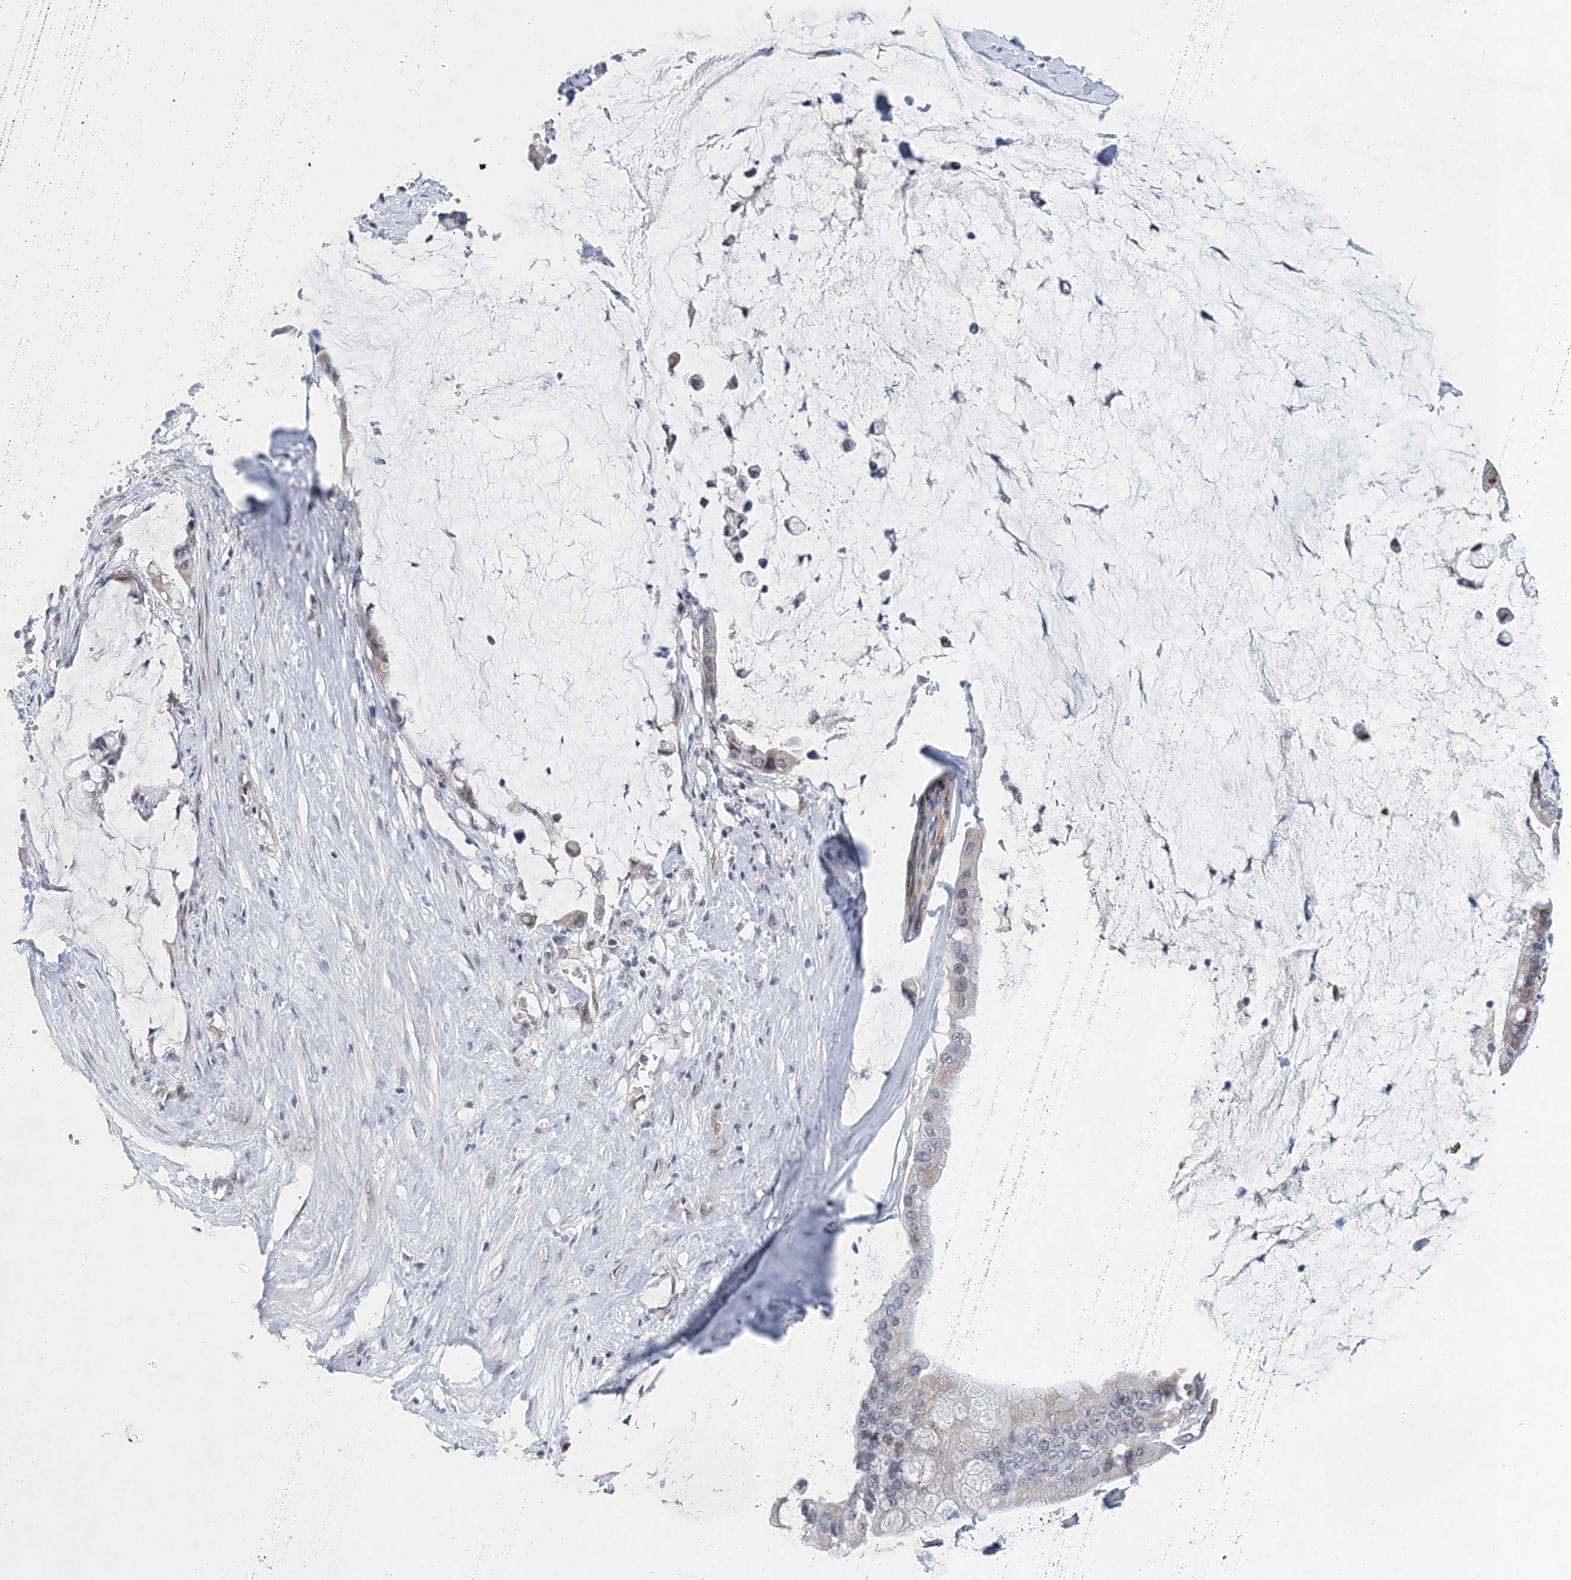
{"staining": {"intensity": "weak", "quantity": "<25%", "location": "nuclear"}, "tissue": "pancreatic cancer", "cell_type": "Tumor cells", "image_type": "cancer", "snomed": [{"axis": "morphology", "description": "Adenocarcinoma, NOS"}, {"axis": "topography", "description": "Pancreas"}], "caption": "IHC of human pancreatic cancer exhibits no staining in tumor cells.", "gene": "UIMC1", "patient": {"sex": "male", "age": 41}}